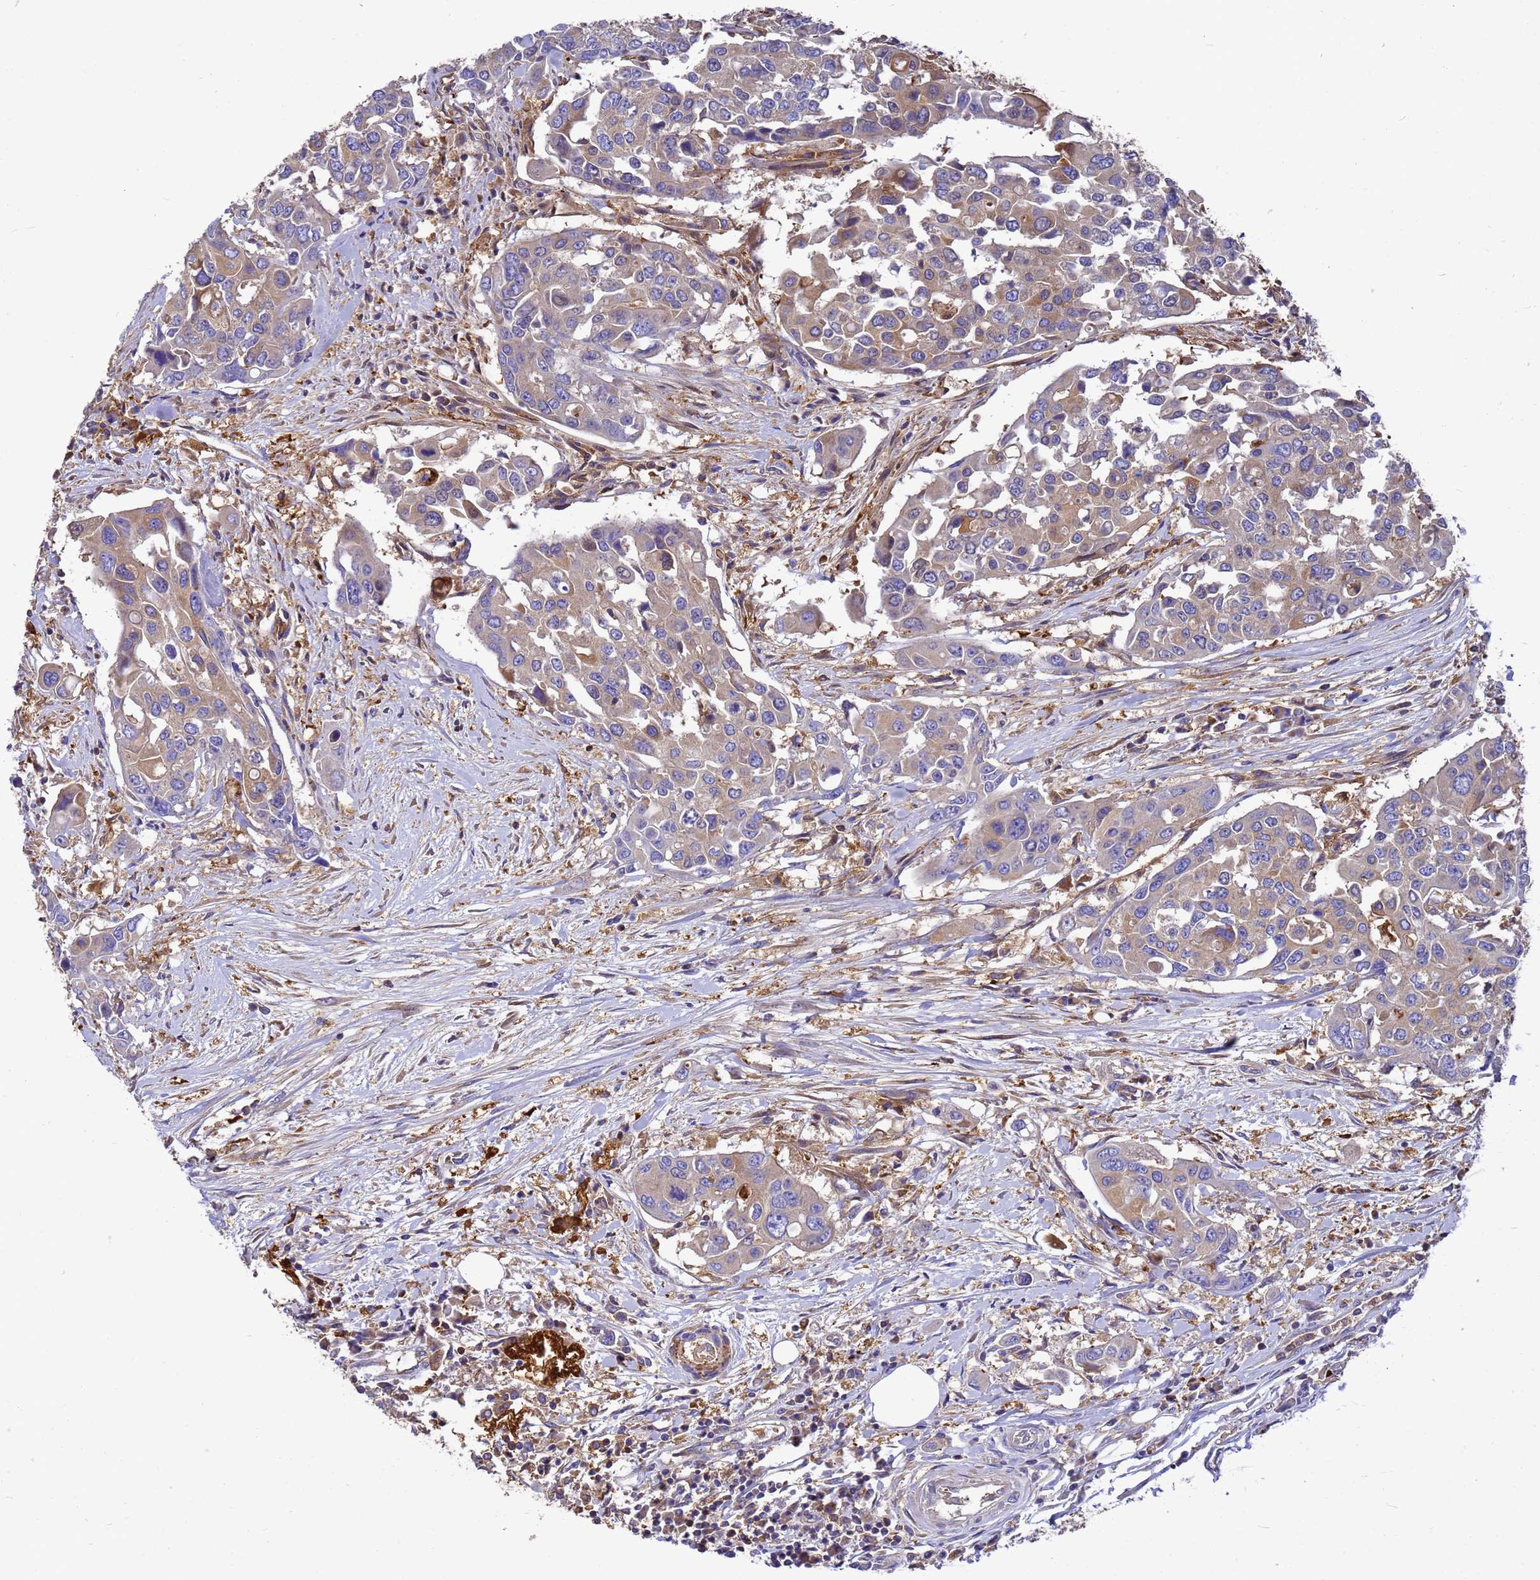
{"staining": {"intensity": "weak", "quantity": "25%-75%", "location": "cytoplasmic/membranous"}, "tissue": "colorectal cancer", "cell_type": "Tumor cells", "image_type": "cancer", "snomed": [{"axis": "morphology", "description": "Adenocarcinoma, NOS"}, {"axis": "topography", "description": "Colon"}], "caption": "Approximately 25%-75% of tumor cells in colorectal cancer demonstrate weak cytoplasmic/membranous protein expression as visualized by brown immunohistochemical staining.", "gene": "ZNF235", "patient": {"sex": "male", "age": 77}}